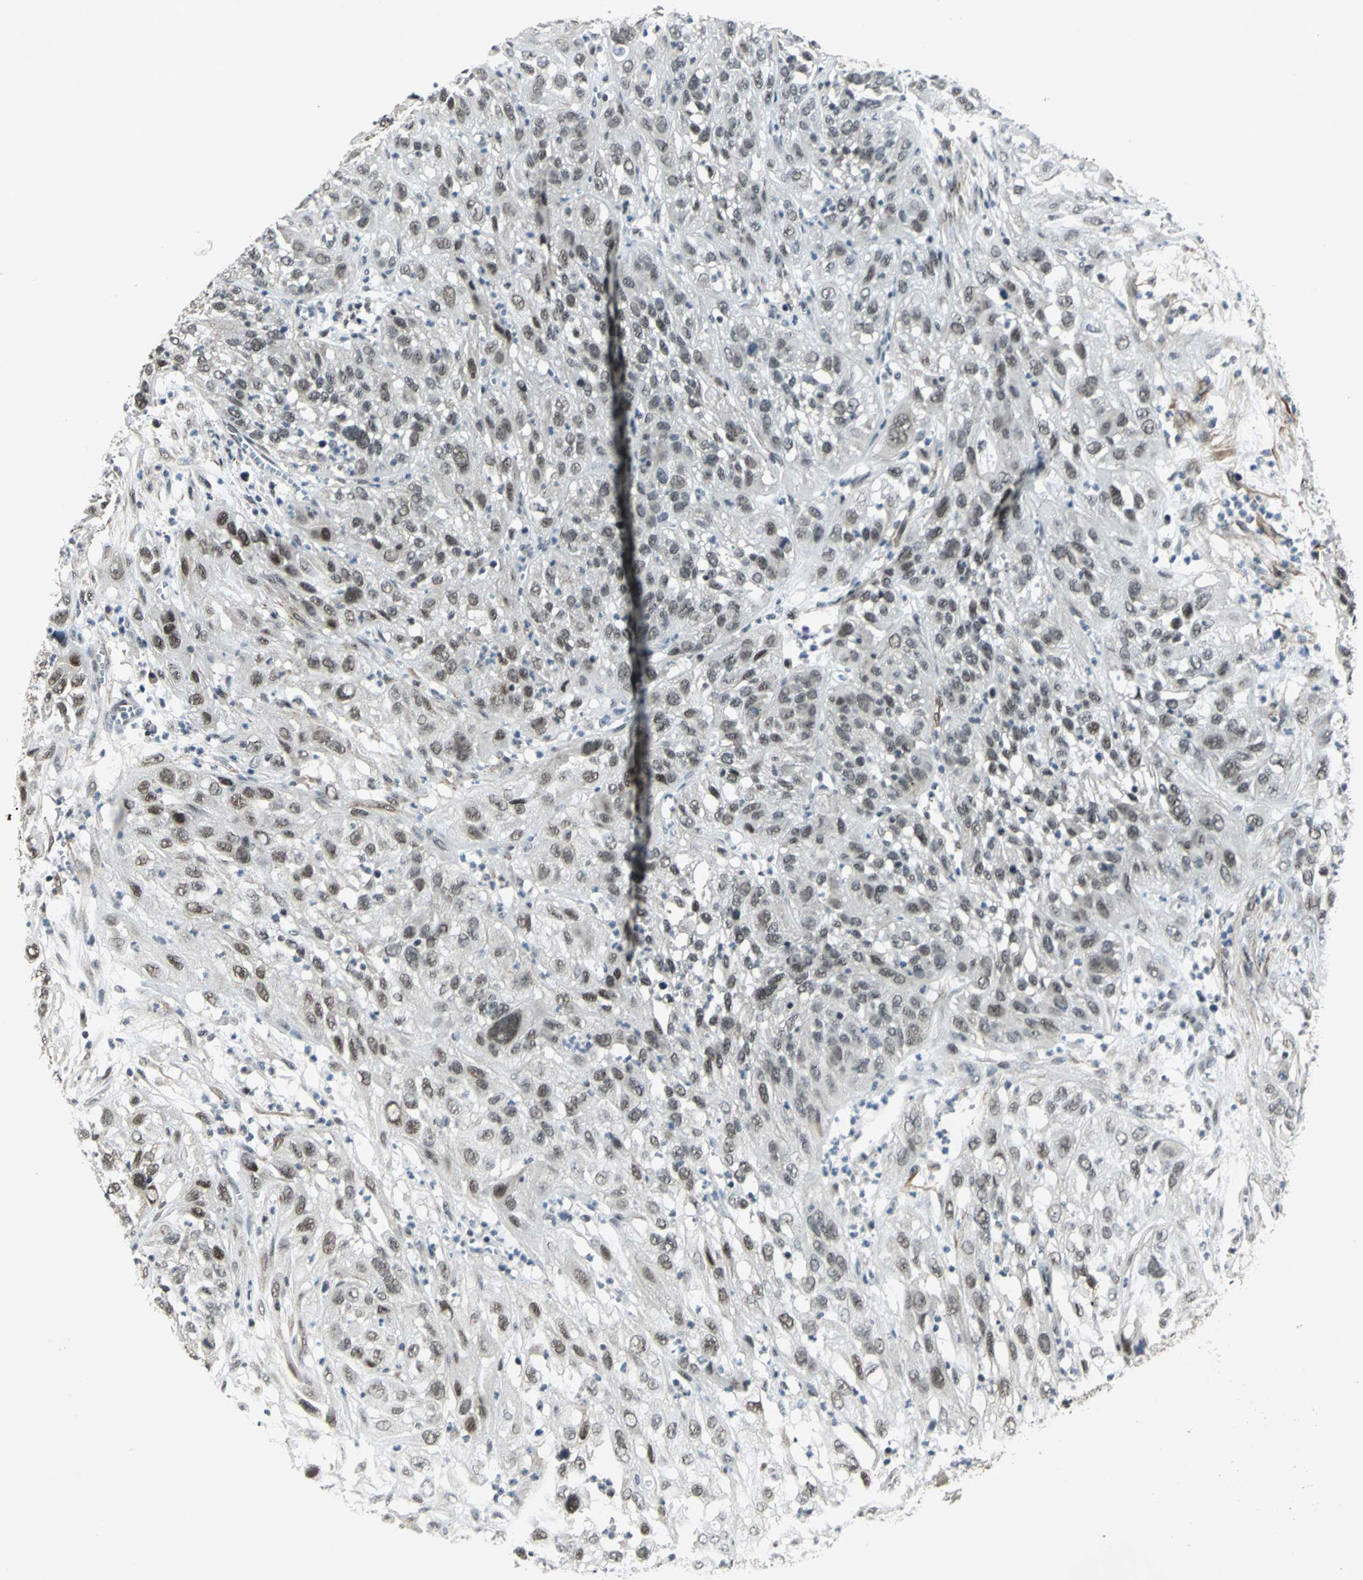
{"staining": {"intensity": "weak", "quantity": "25%-75%", "location": "nuclear"}, "tissue": "cervical cancer", "cell_type": "Tumor cells", "image_type": "cancer", "snomed": [{"axis": "morphology", "description": "Squamous cell carcinoma, NOS"}, {"axis": "topography", "description": "Cervix"}], "caption": "IHC (DAB (3,3'-diaminobenzidine)) staining of cervical squamous cell carcinoma exhibits weak nuclear protein expression in approximately 25%-75% of tumor cells.", "gene": "MTA1", "patient": {"sex": "female", "age": 32}}